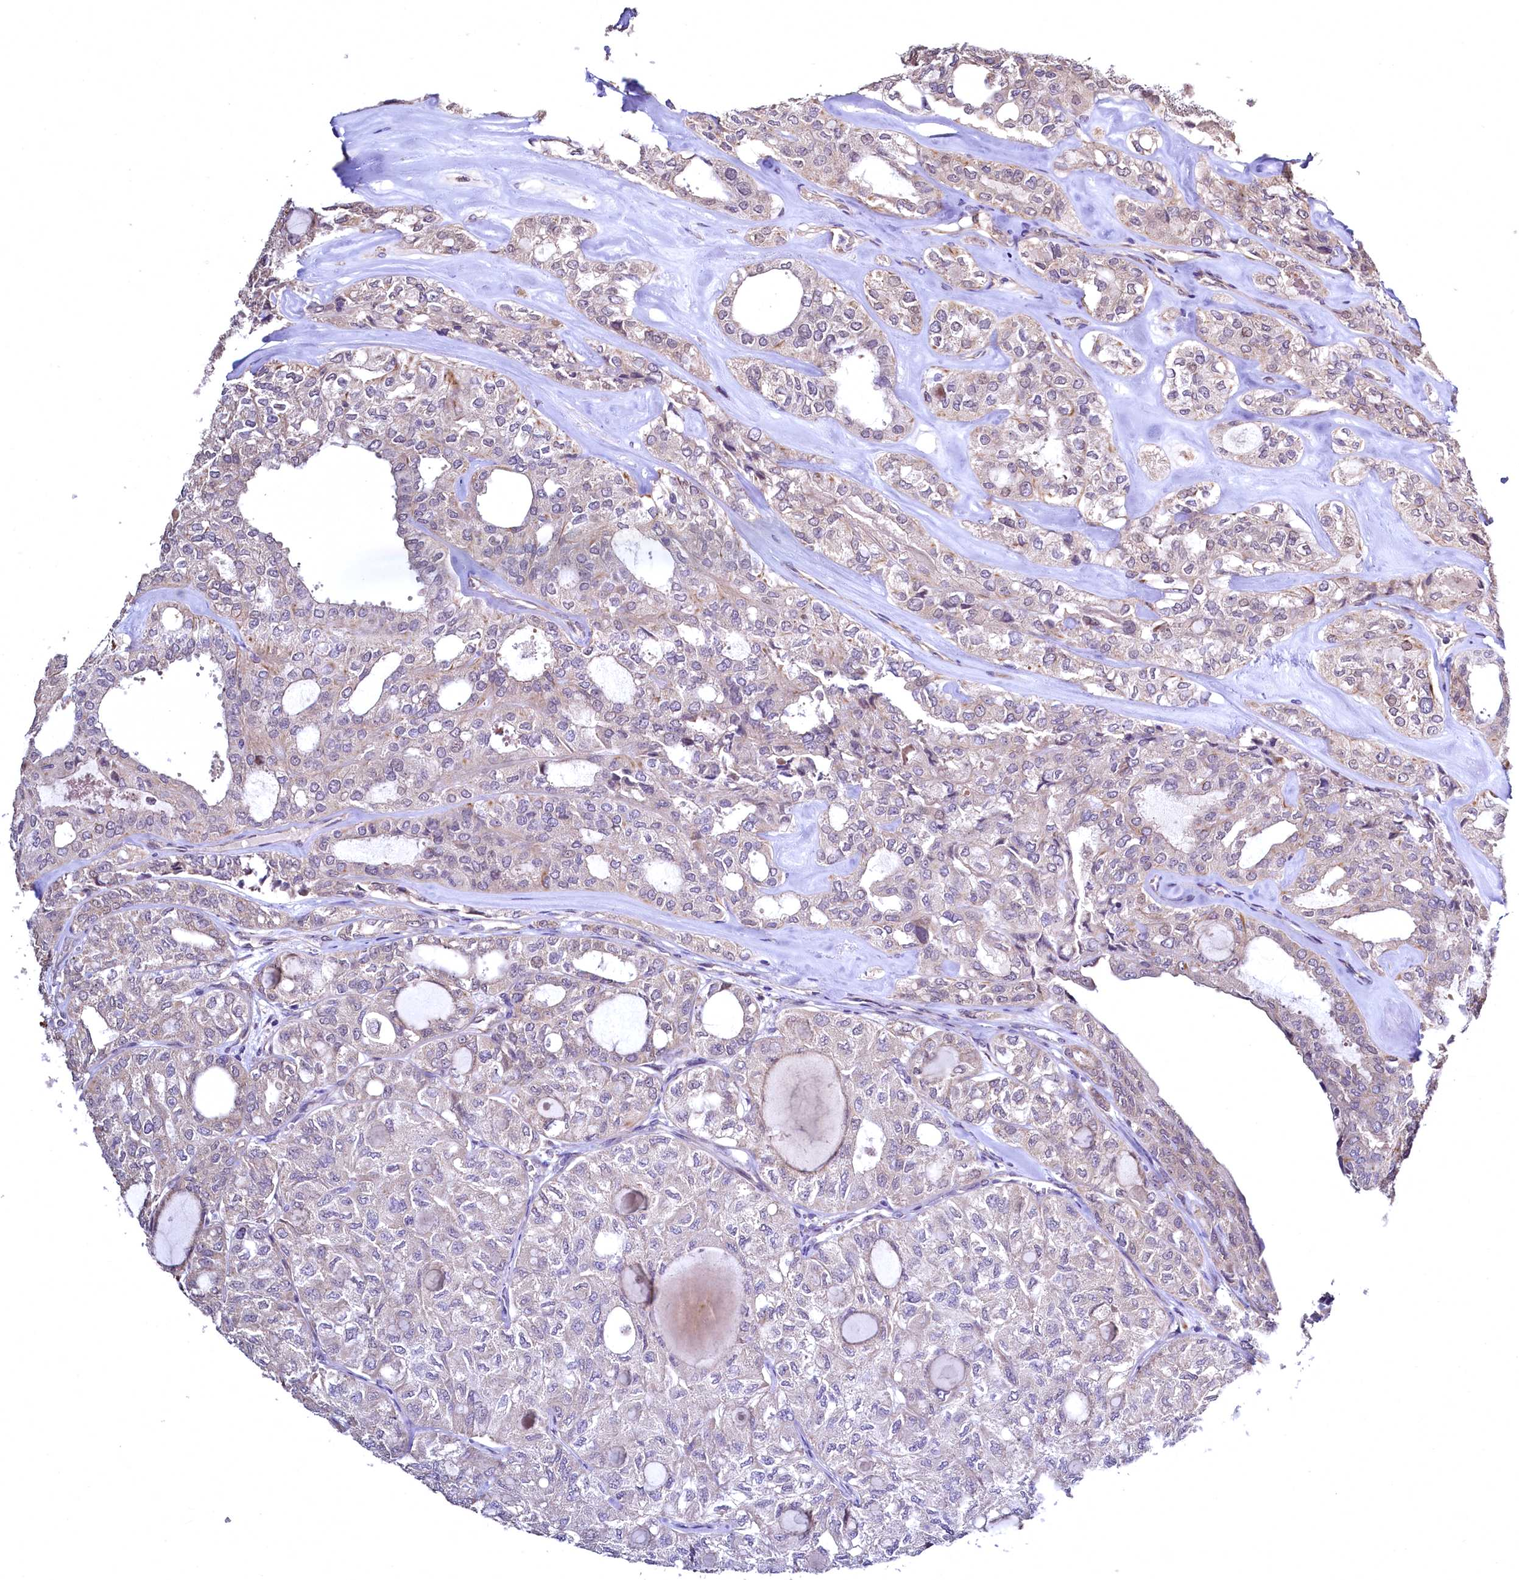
{"staining": {"intensity": "negative", "quantity": "none", "location": "none"}, "tissue": "thyroid cancer", "cell_type": "Tumor cells", "image_type": "cancer", "snomed": [{"axis": "morphology", "description": "Follicular adenoma carcinoma, NOS"}, {"axis": "topography", "description": "Thyroid gland"}], "caption": "Protein analysis of follicular adenoma carcinoma (thyroid) exhibits no significant positivity in tumor cells.", "gene": "TBCEL", "patient": {"sex": "male", "age": 75}}